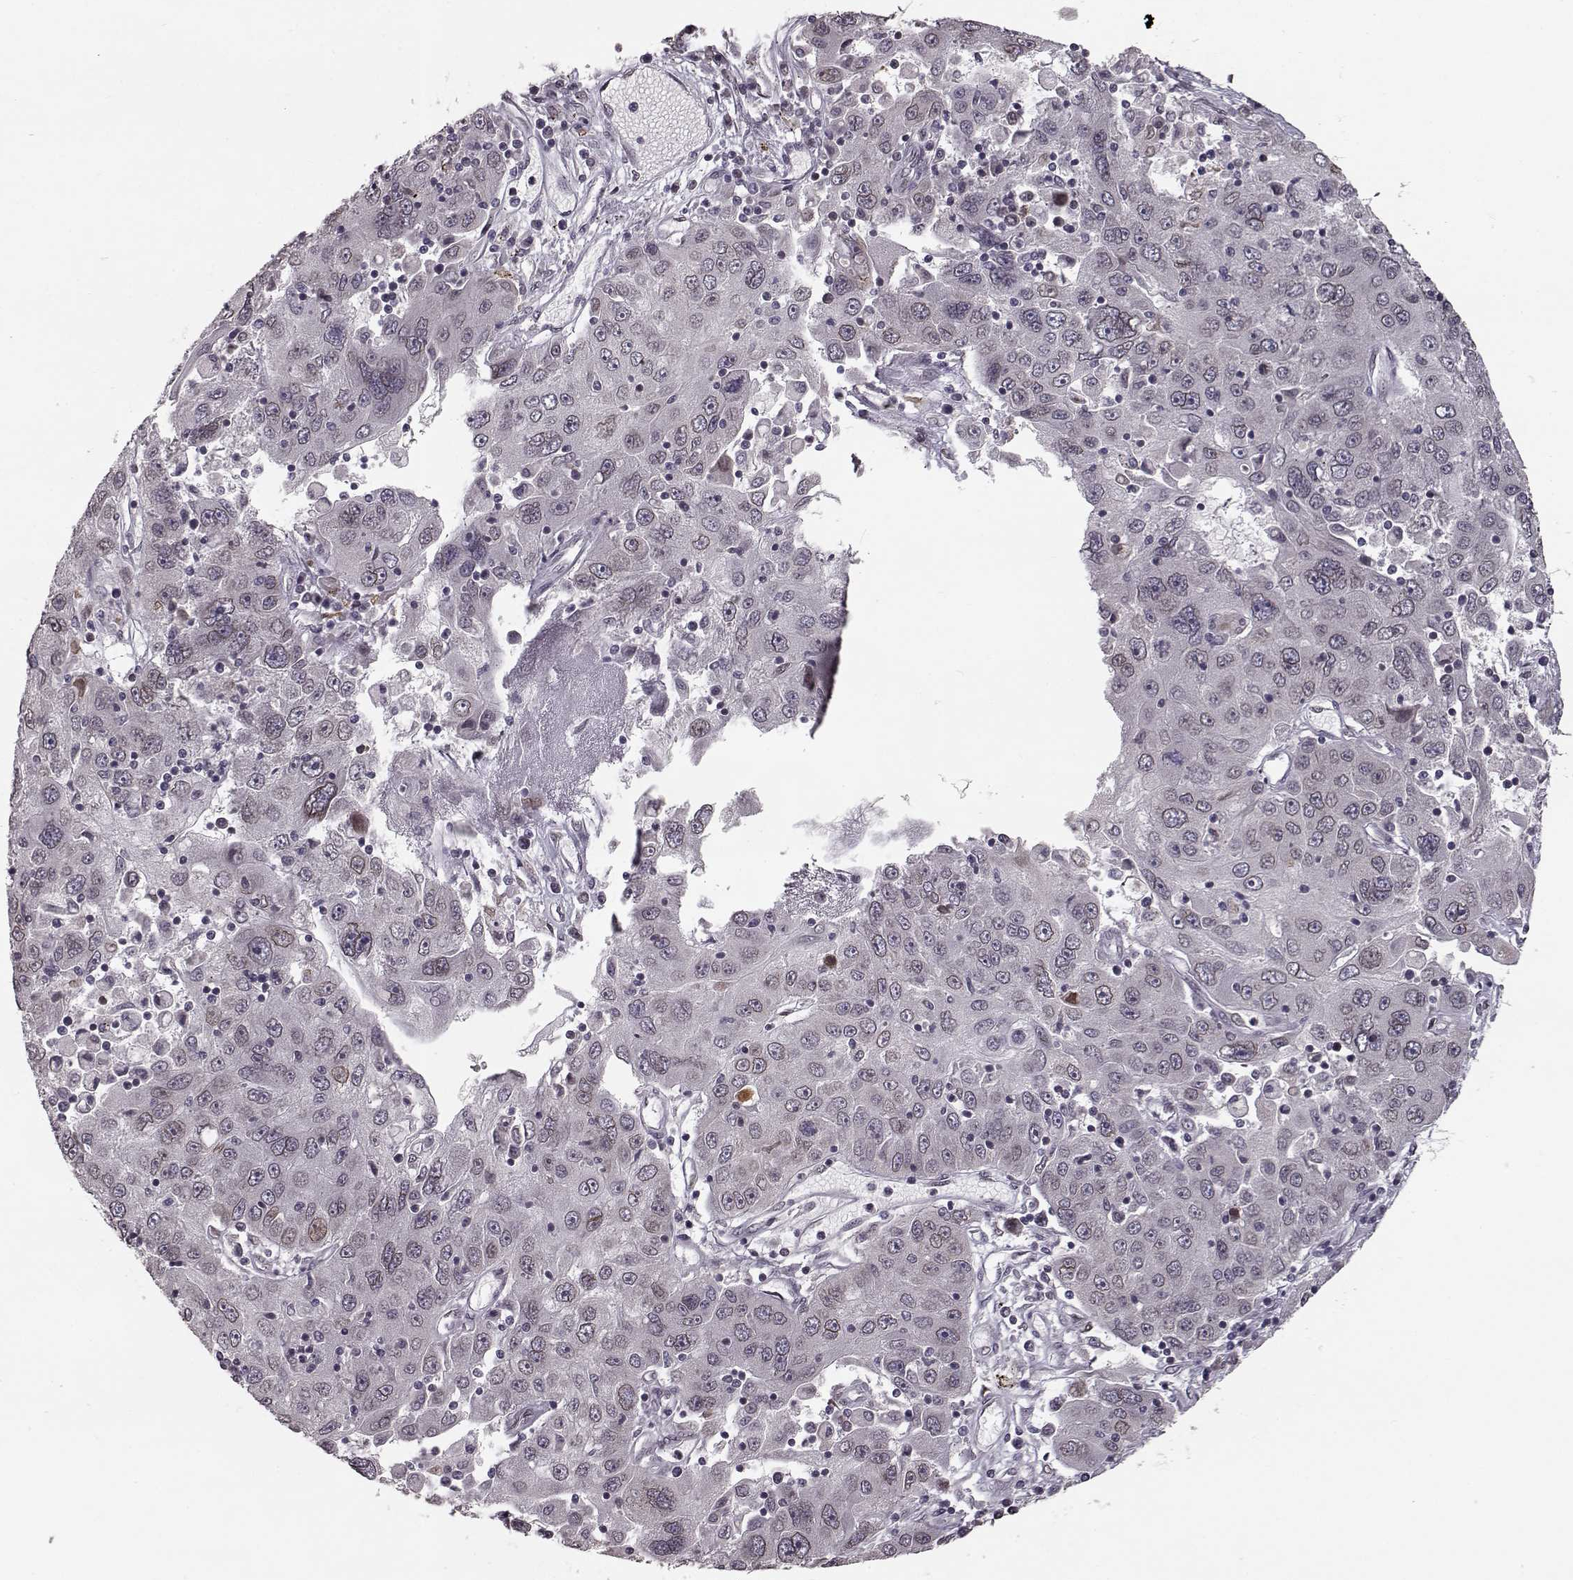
{"staining": {"intensity": "weak", "quantity": "<25%", "location": "cytoplasmic/membranous,nuclear"}, "tissue": "stomach cancer", "cell_type": "Tumor cells", "image_type": "cancer", "snomed": [{"axis": "morphology", "description": "Adenocarcinoma, NOS"}, {"axis": "topography", "description": "Stomach"}], "caption": "Human adenocarcinoma (stomach) stained for a protein using immunohistochemistry reveals no staining in tumor cells.", "gene": "NUP37", "patient": {"sex": "male", "age": 56}}